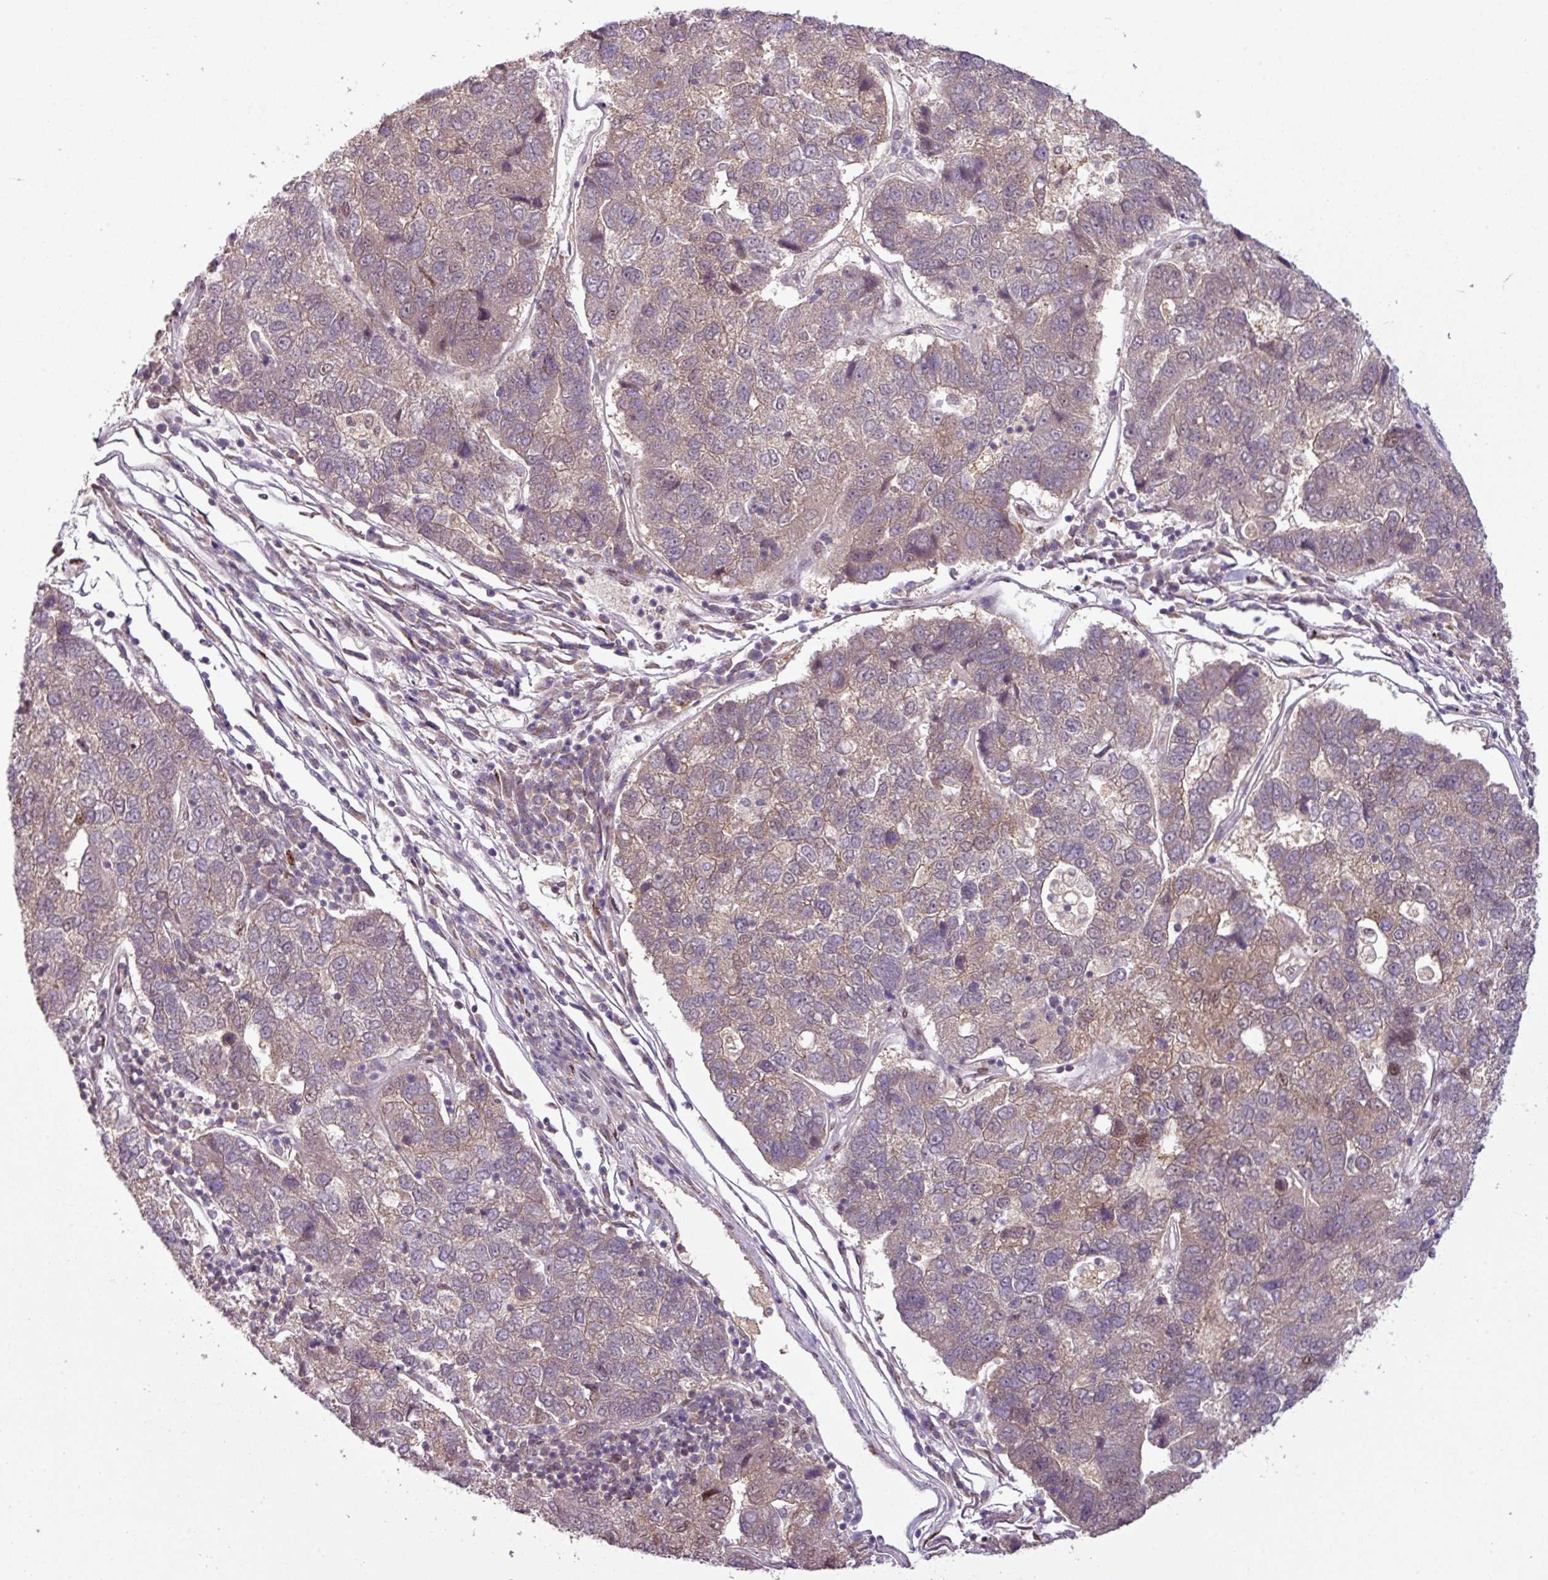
{"staining": {"intensity": "weak", "quantity": "25%-75%", "location": "cytoplasmic/membranous"}, "tissue": "pancreatic cancer", "cell_type": "Tumor cells", "image_type": "cancer", "snomed": [{"axis": "morphology", "description": "Adenocarcinoma, NOS"}, {"axis": "topography", "description": "Pancreas"}], "caption": "Adenocarcinoma (pancreatic) stained with IHC demonstrates weak cytoplasmic/membranous staining in about 25%-75% of tumor cells. Using DAB (brown) and hematoxylin (blue) stains, captured at high magnification using brightfield microscopy.", "gene": "IRF2BPL", "patient": {"sex": "female", "age": 61}}